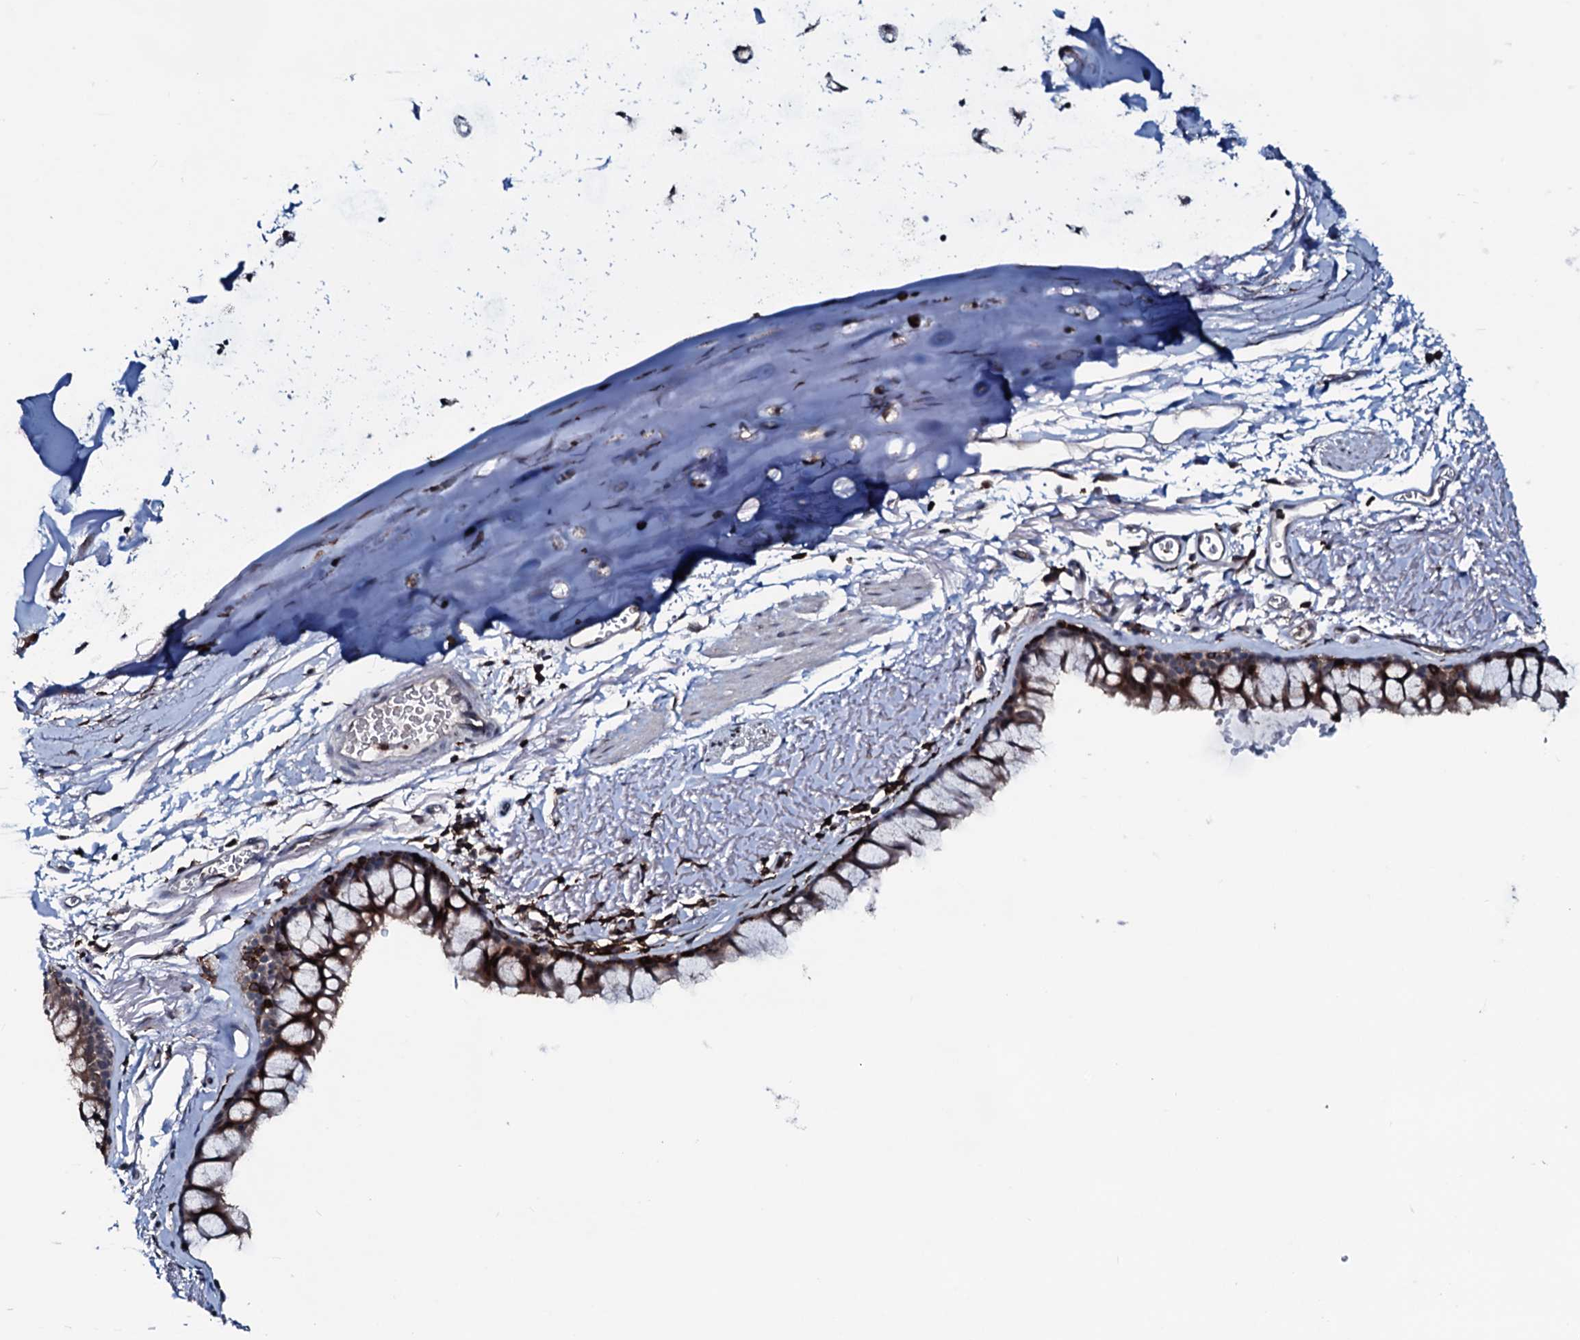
{"staining": {"intensity": "moderate", "quantity": ">75%", "location": "cytoplasmic/membranous"}, "tissue": "bronchus", "cell_type": "Respiratory epithelial cells", "image_type": "normal", "snomed": [{"axis": "morphology", "description": "Normal tissue, NOS"}, {"axis": "topography", "description": "Bronchus"}], "caption": "Moderate cytoplasmic/membranous protein staining is appreciated in about >75% of respiratory epithelial cells in bronchus.", "gene": "OGFOD2", "patient": {"sex": "male", "age": 65}}